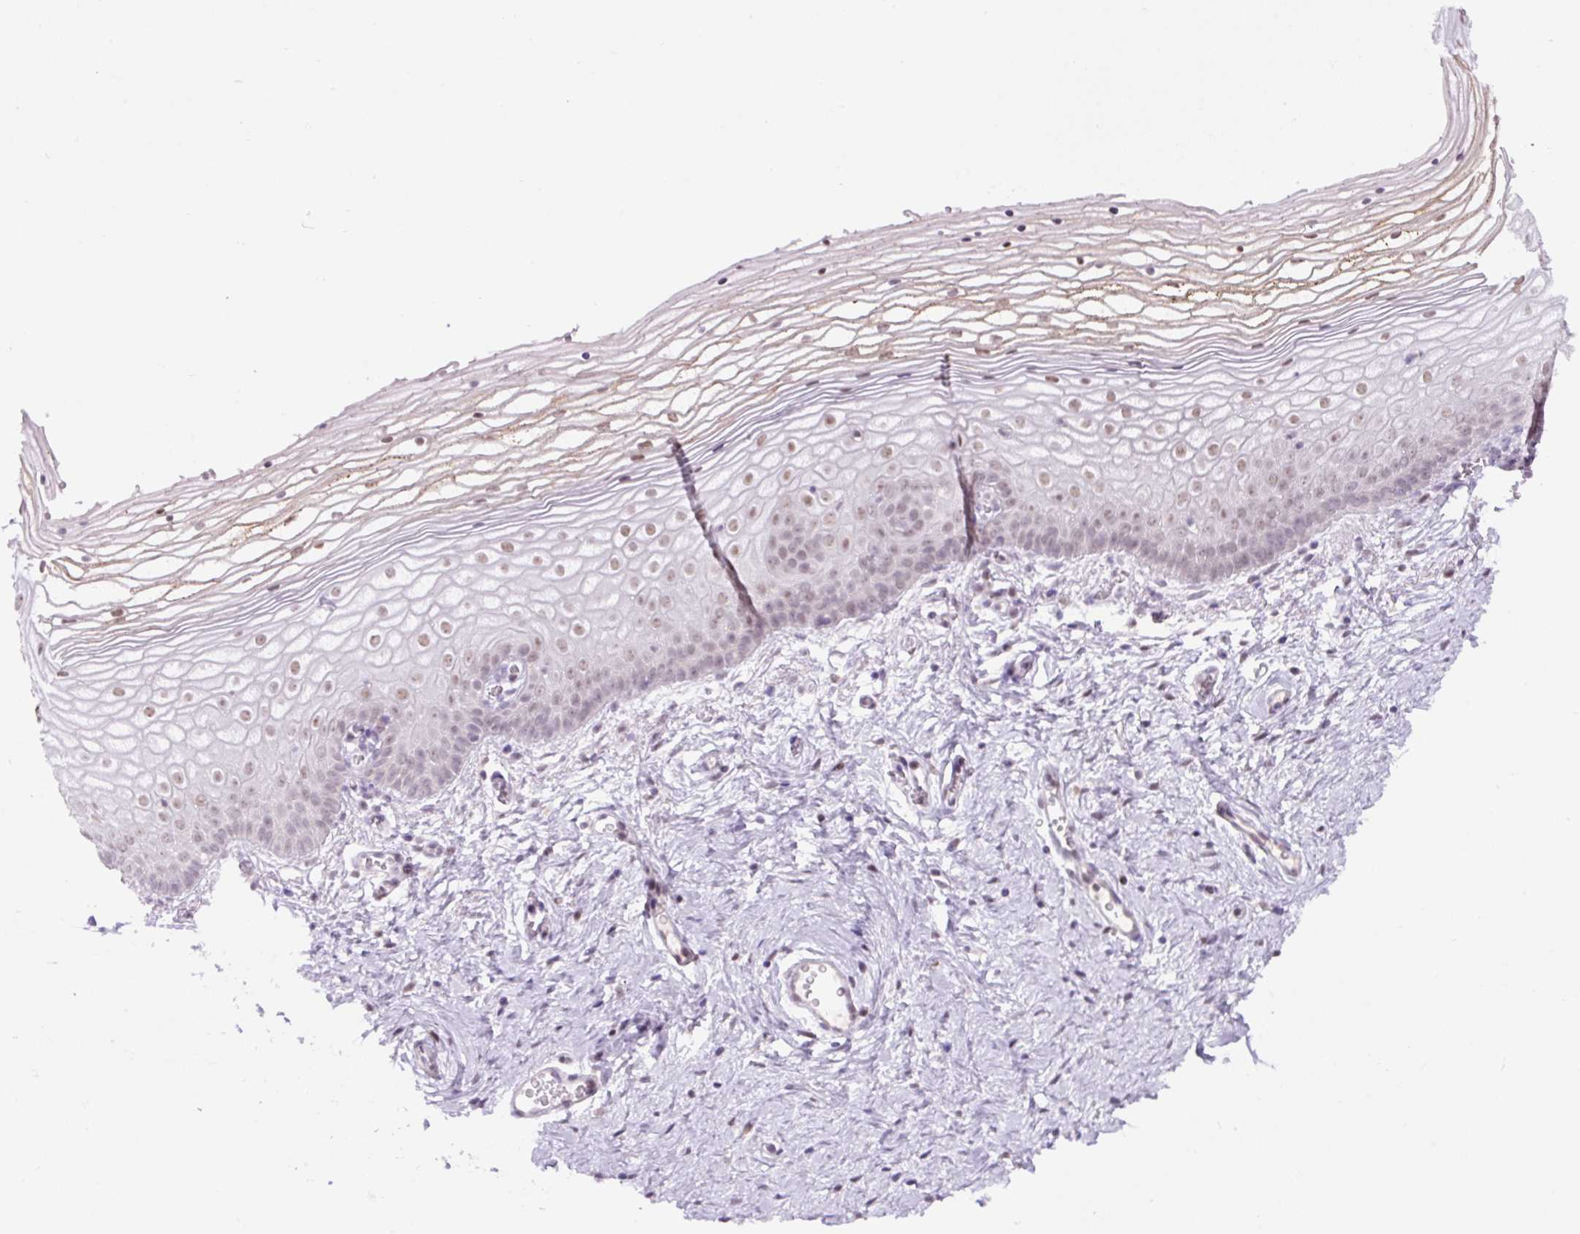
{"staining": {"intensity": "moderate", "quantity": "25%-75%", "location": "cytoplasmic/membranous,nuclear"}, "tissue": "vagina", "cell_type": "Squamous epithelial cells", "image_type": "normal", "snomed": [{"axis": "morphology", "description": "Normal tissue, NOS"}, {"axis": "topography", "description": "Vagina"}], "caption": "Protein expression analysis of normal human vagina reveals moderate cytoplasmic/membranous,nuclear expression in about 25%-75% of squamous epithelial cells.", "gene": "RYBP", "patient": {"sex": "female", "age": 56}}